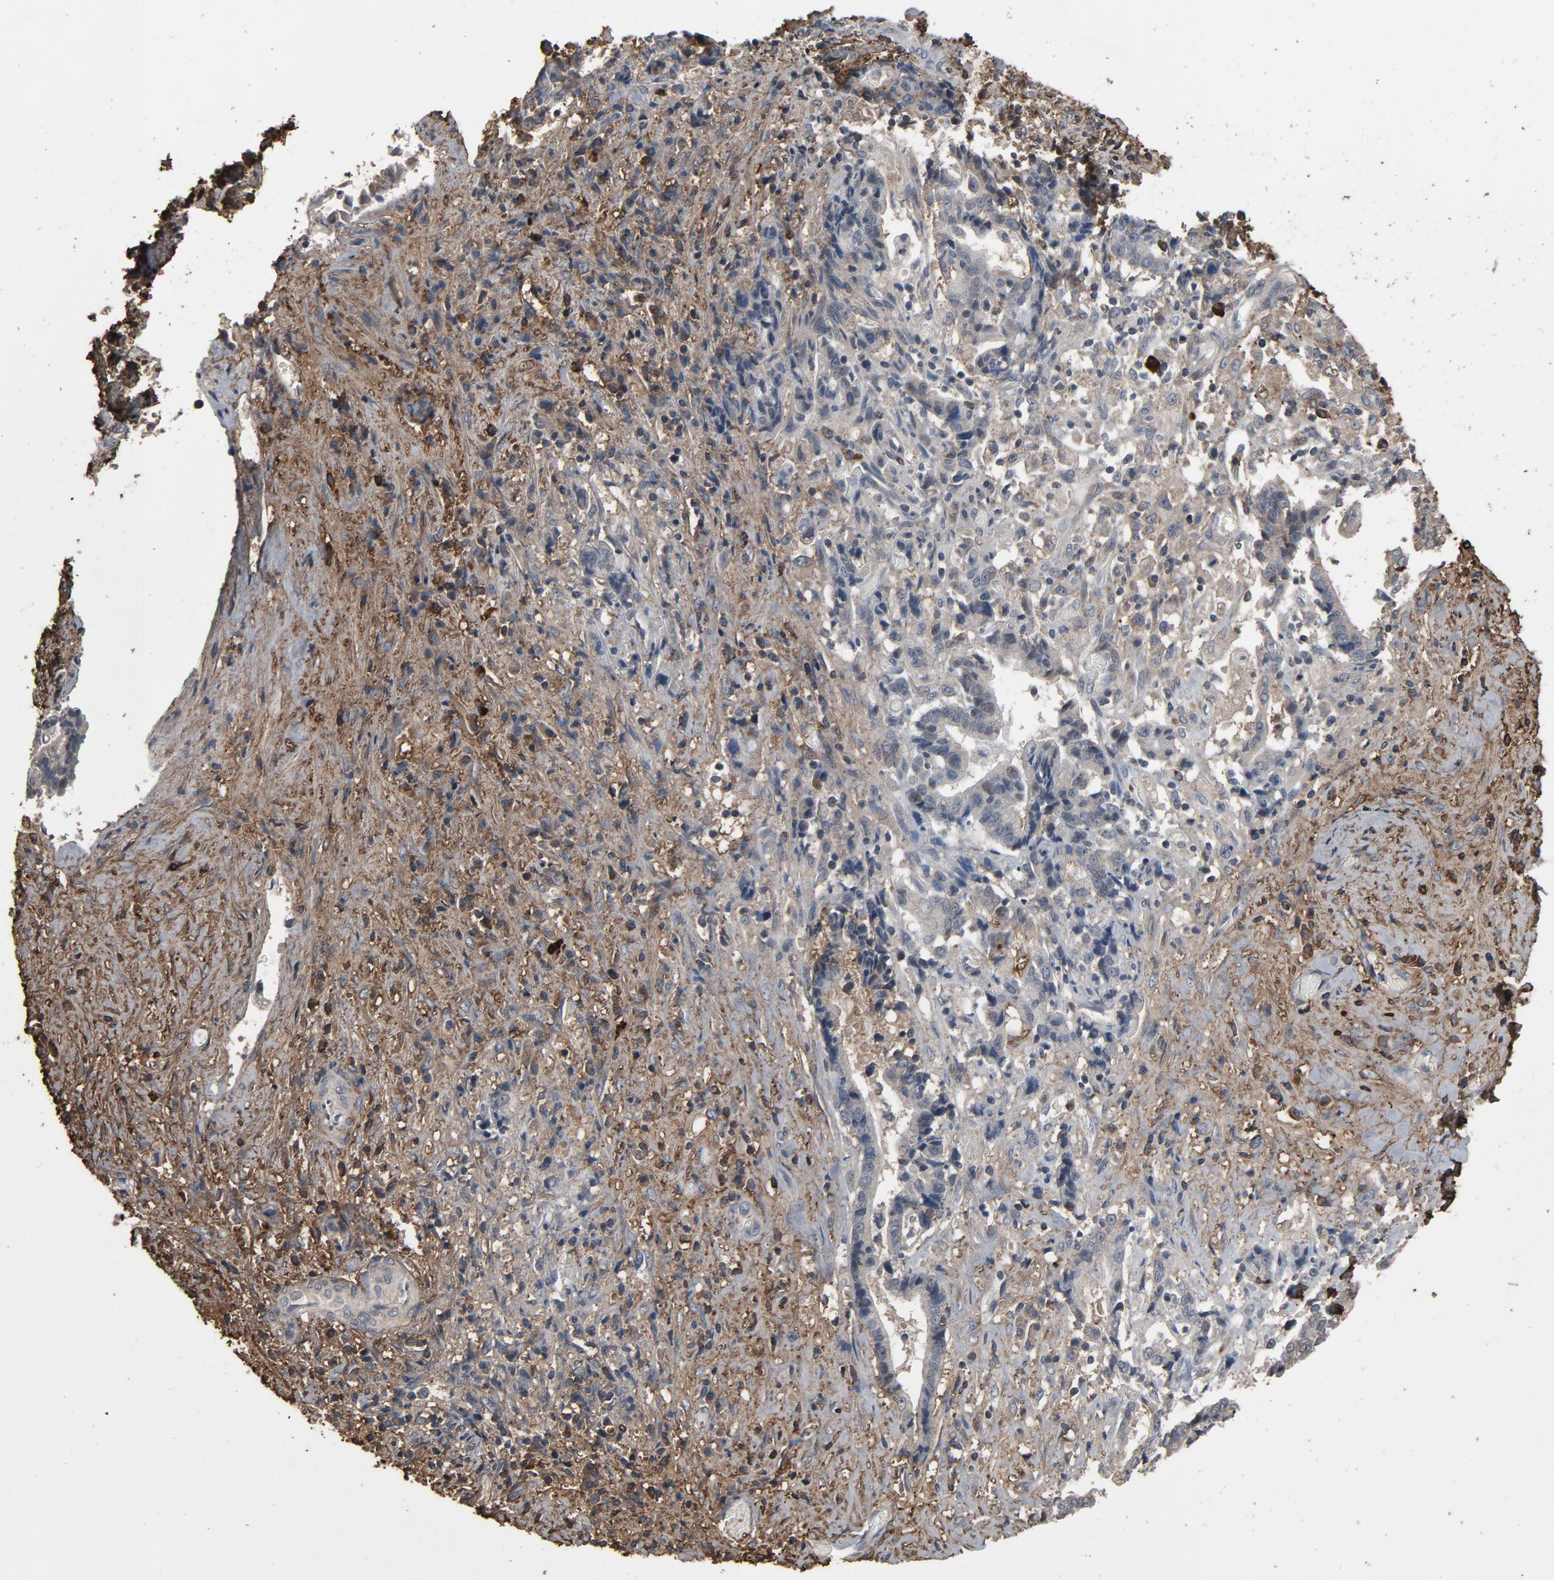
{"staining": {"intensity": "moderate", "quantity": "25%-75%", "location": "cytoplasmic/membranous"}, "tissue": "liver cancer", "cell_type": "Tumor cells", "image_type": "cancer", "snomed": [{"axis": "morphology", "description": "Cholangiocarcinoma"}, {"axis": "topography", "description": "Liver"}], "caption": "DAB (3,3'-diaminobenzidine) immunohistochemical staining of liver cancer displays moderate cytoplasmic/membranous protein staining in about 25%-75% of tumor cells. Using DAB (3,3'-diaminobenzidine) (brown) and hematoxylin (blue) stains, captured at high magnification using brightfield microscopy.", "gene": "PDZD4", "patient": {"sex": "male", "age": 57}}